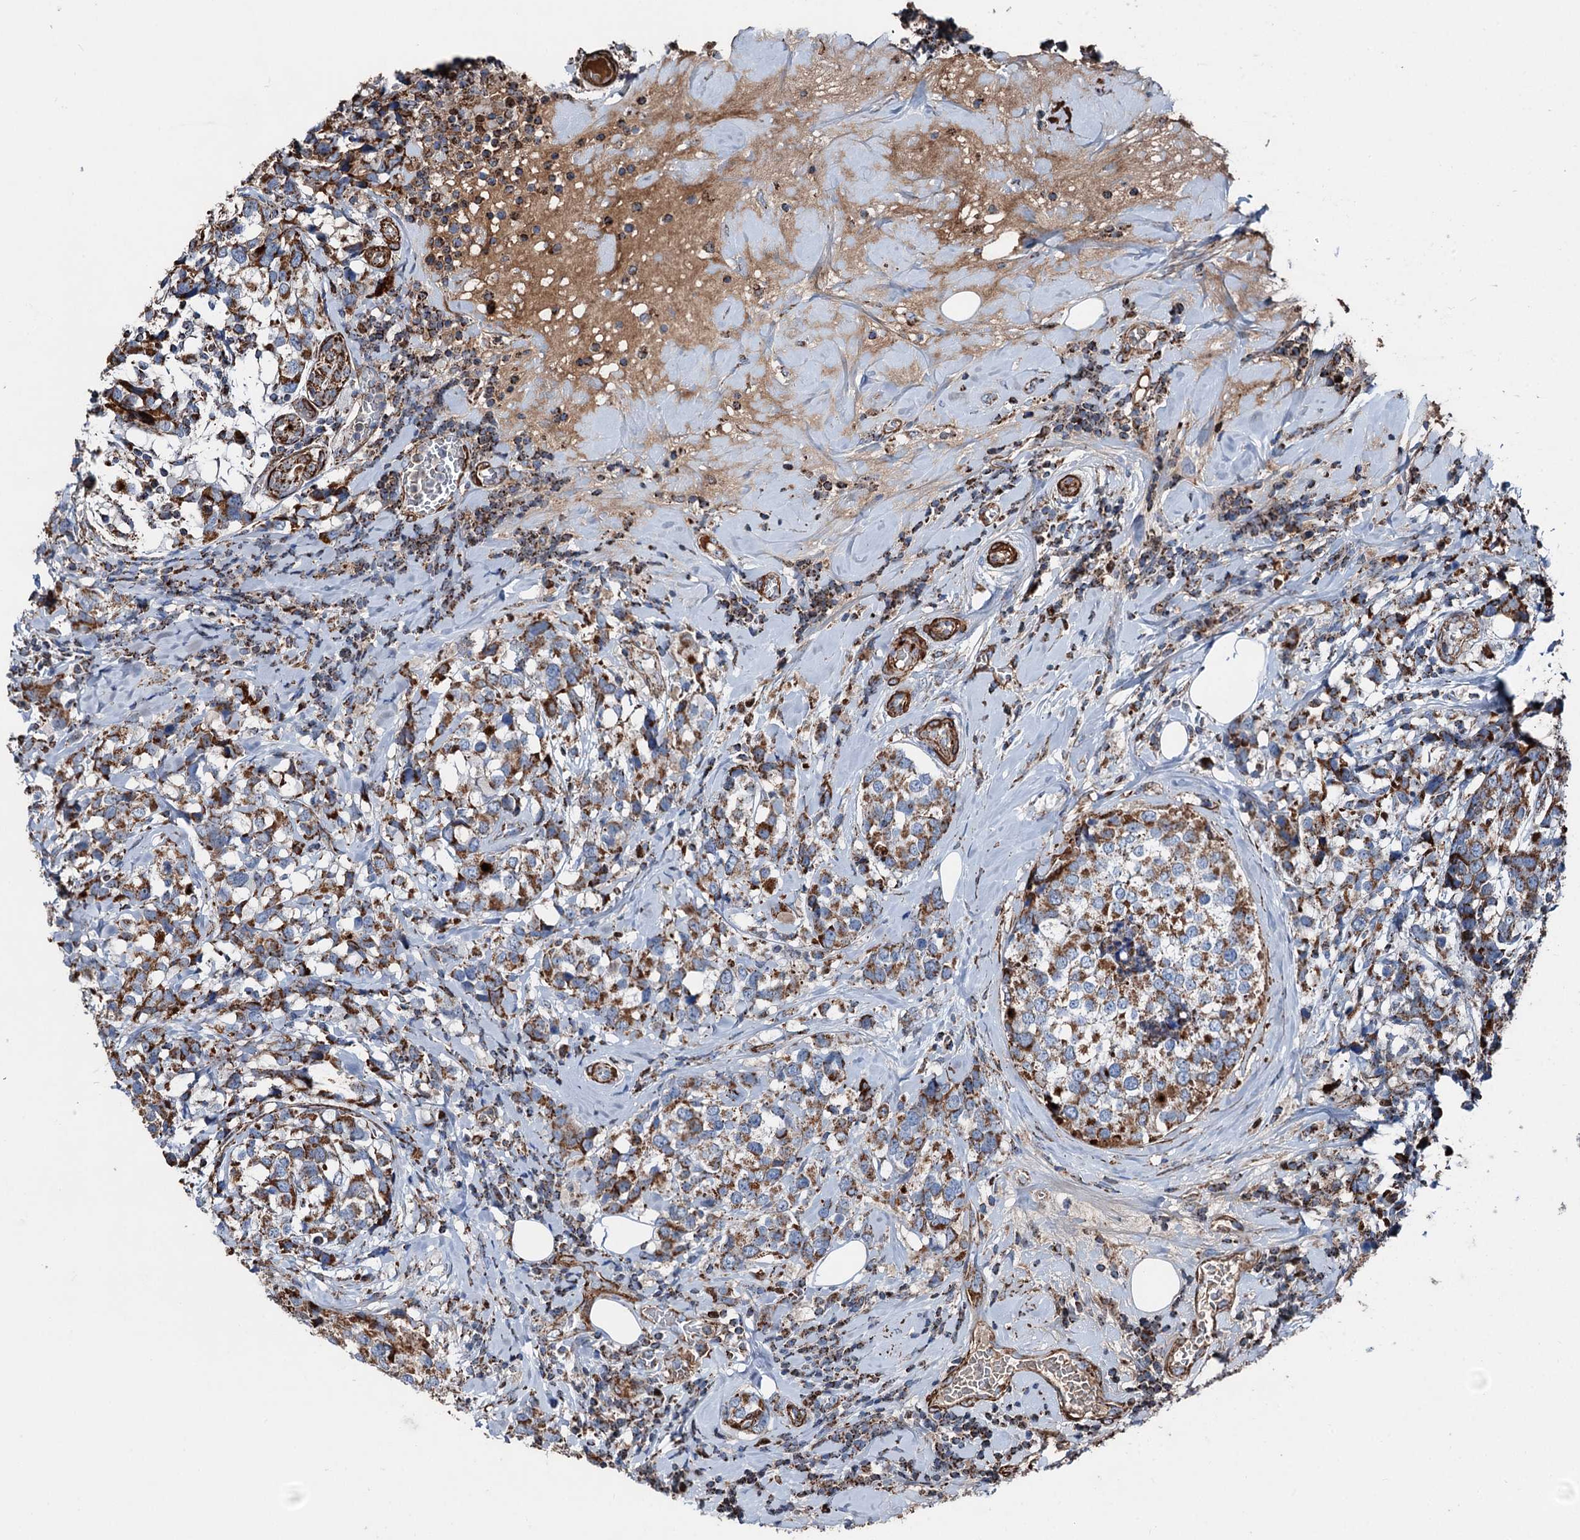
{"staining": {"intensity": "strong", "quantity": ">75%", "location": "cytoplasmic/membranous"}, "tissue": "breast cancer", "cell_type": "Tumor cells", "image_type": "cancer", "snomed": [{"axis": "morphology", "description": "Lobular carcinoma"}, {"axis": "topography", "description": "Breast"}], "caption": "Brown immunohistochemical staining in human breast cancer reveals strong cytoplasmic/membranous positivity in about >75% of tumor cells. (DAB (3,3'-diaminobenzidine) = brown stain, brightfield microscopy at high magnification).", "gene": "DDIAS", "patient": {"sex": "female", "age": 59}}